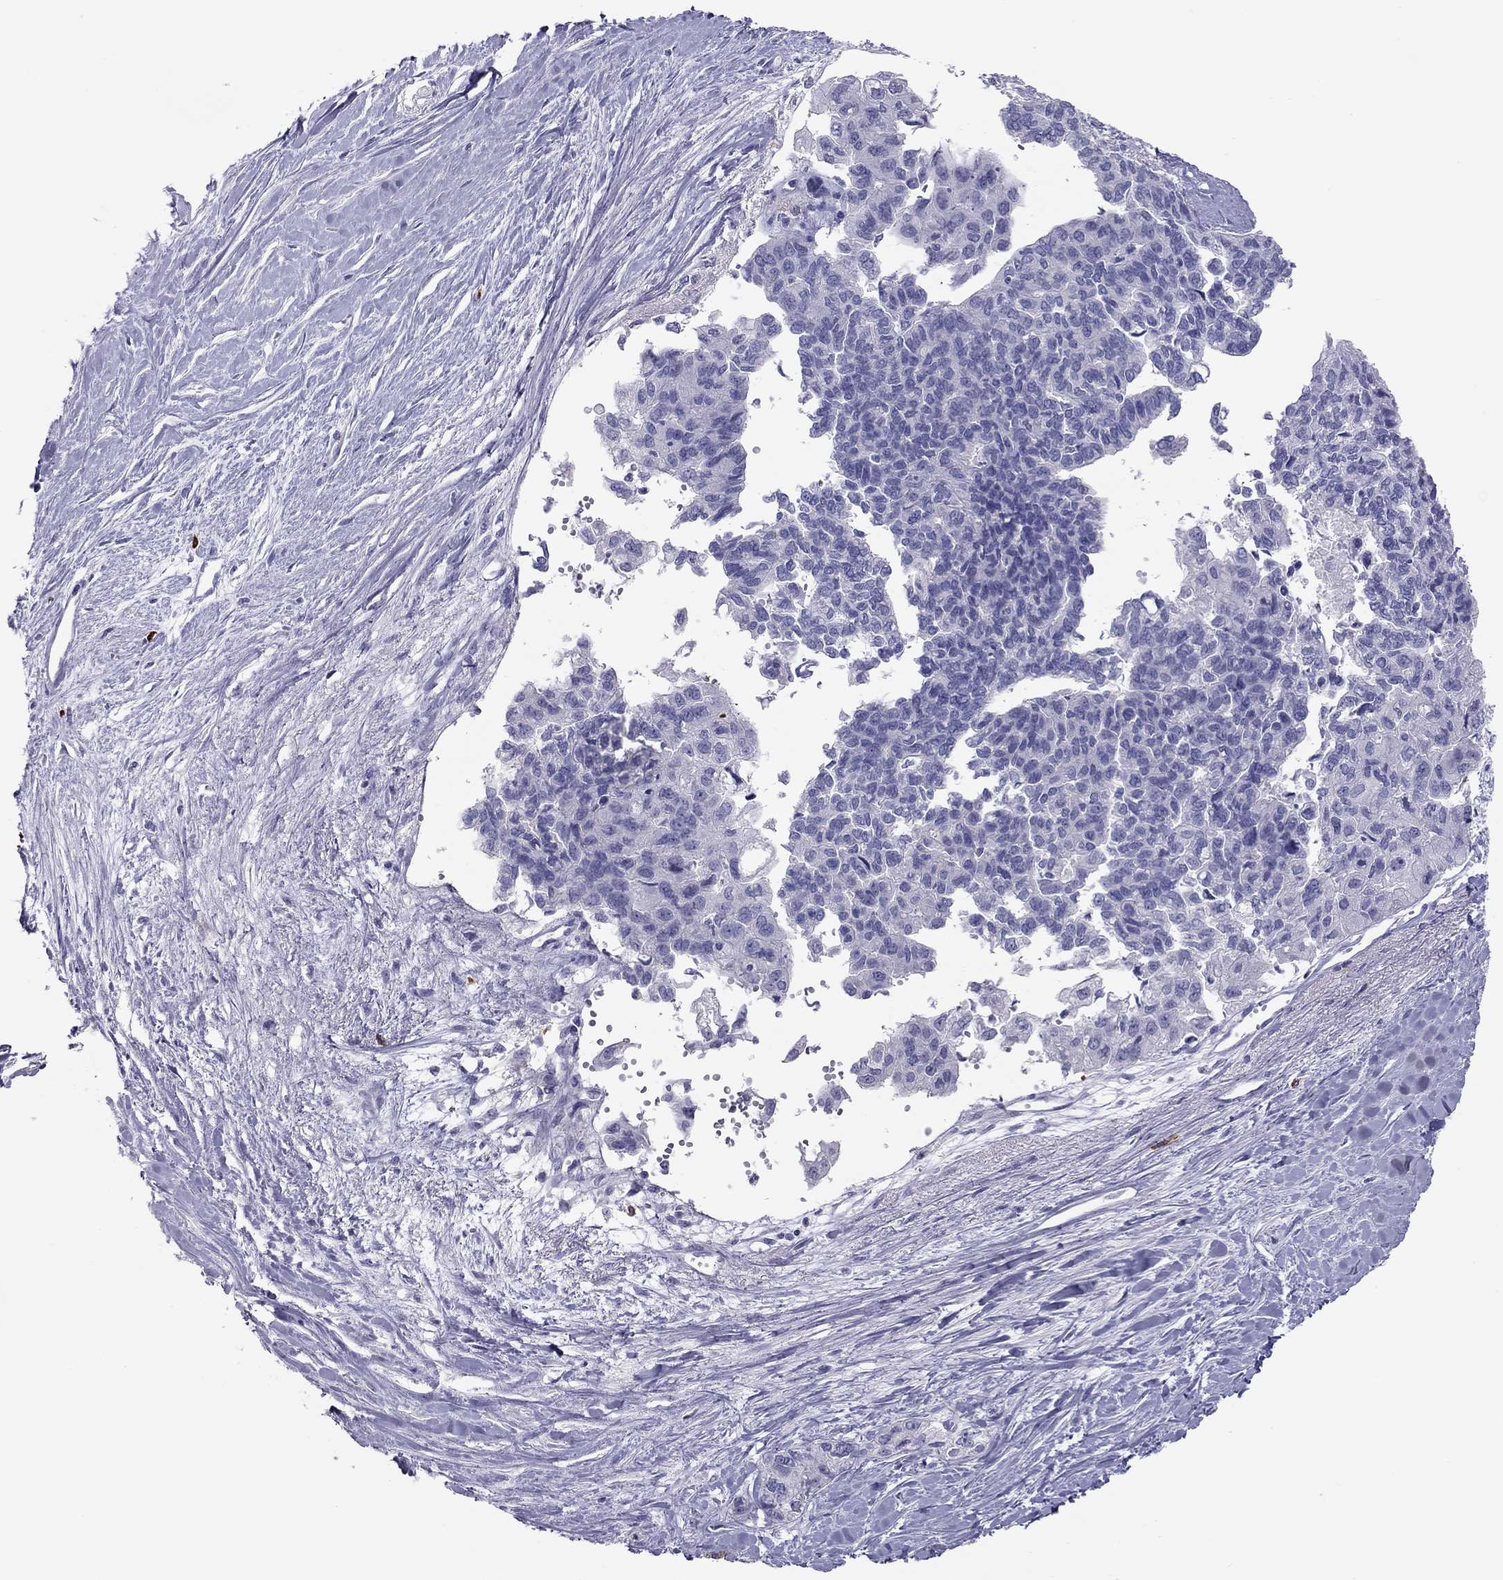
{"staining": {"intensity": "negative", "quantity": "none", "location": "none"}, "tissue": "pancreatic cancer", "cell_type": "Tumor cells", "image_type": "cancer", "snomed": [{"axis": "morphology", "description": "Adenocarcinoma, NOS"}, {"axis": "topography", "description": "Pancreas"}], "caption": "This micrograph is of adenocarcinoma (pancreatic) stained with immunohistochemistry to label a protein in brown with the nuclei are counter-stained blue. There is no positivity in tumor cells.", "gene": "IL17REL", "patient": {"sex": "female", "age": 50}}